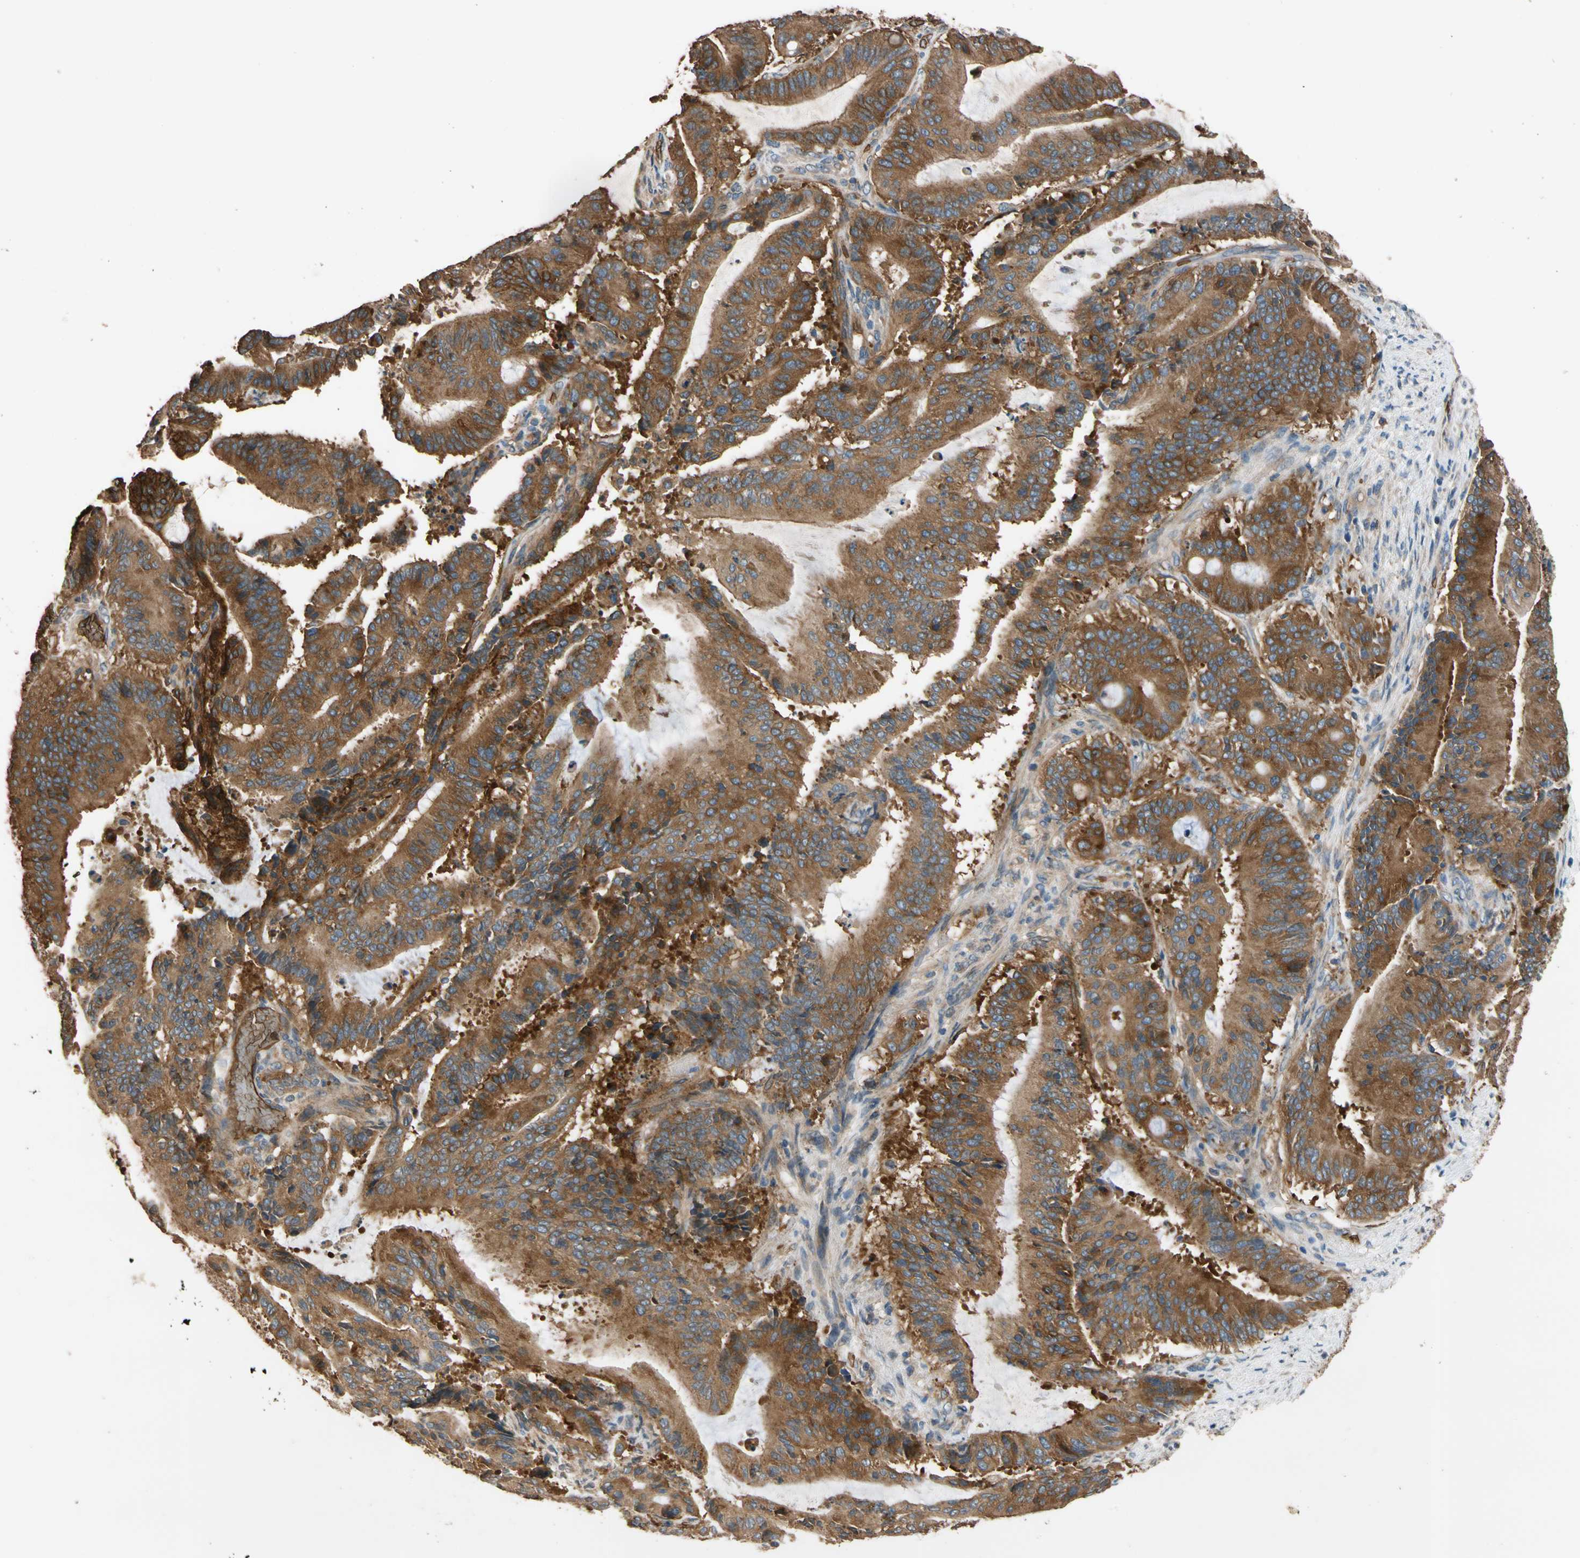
{"staining": {"intensity": "strong", "quantity": ">75%", "location": "cytoplasmic/membranous"}, "tissue": "liver cancer", "cell_type": "Tumor cells", "image_type": "cancer", "snomed": [{"axis": "morphology", "description": "Cholangiocarcinoma"}, {"axis": "topography", "description": "Liver"}], "caption": "Liver cancer (cholangiocarcinoma) stained with immunohistochemistry (IHC) shows strong cytoplasmic/membranous positivity in approximately >75% of tumor cells.", "gene": "RIOK2", "patient": {"sex": "female", "age": 73}}